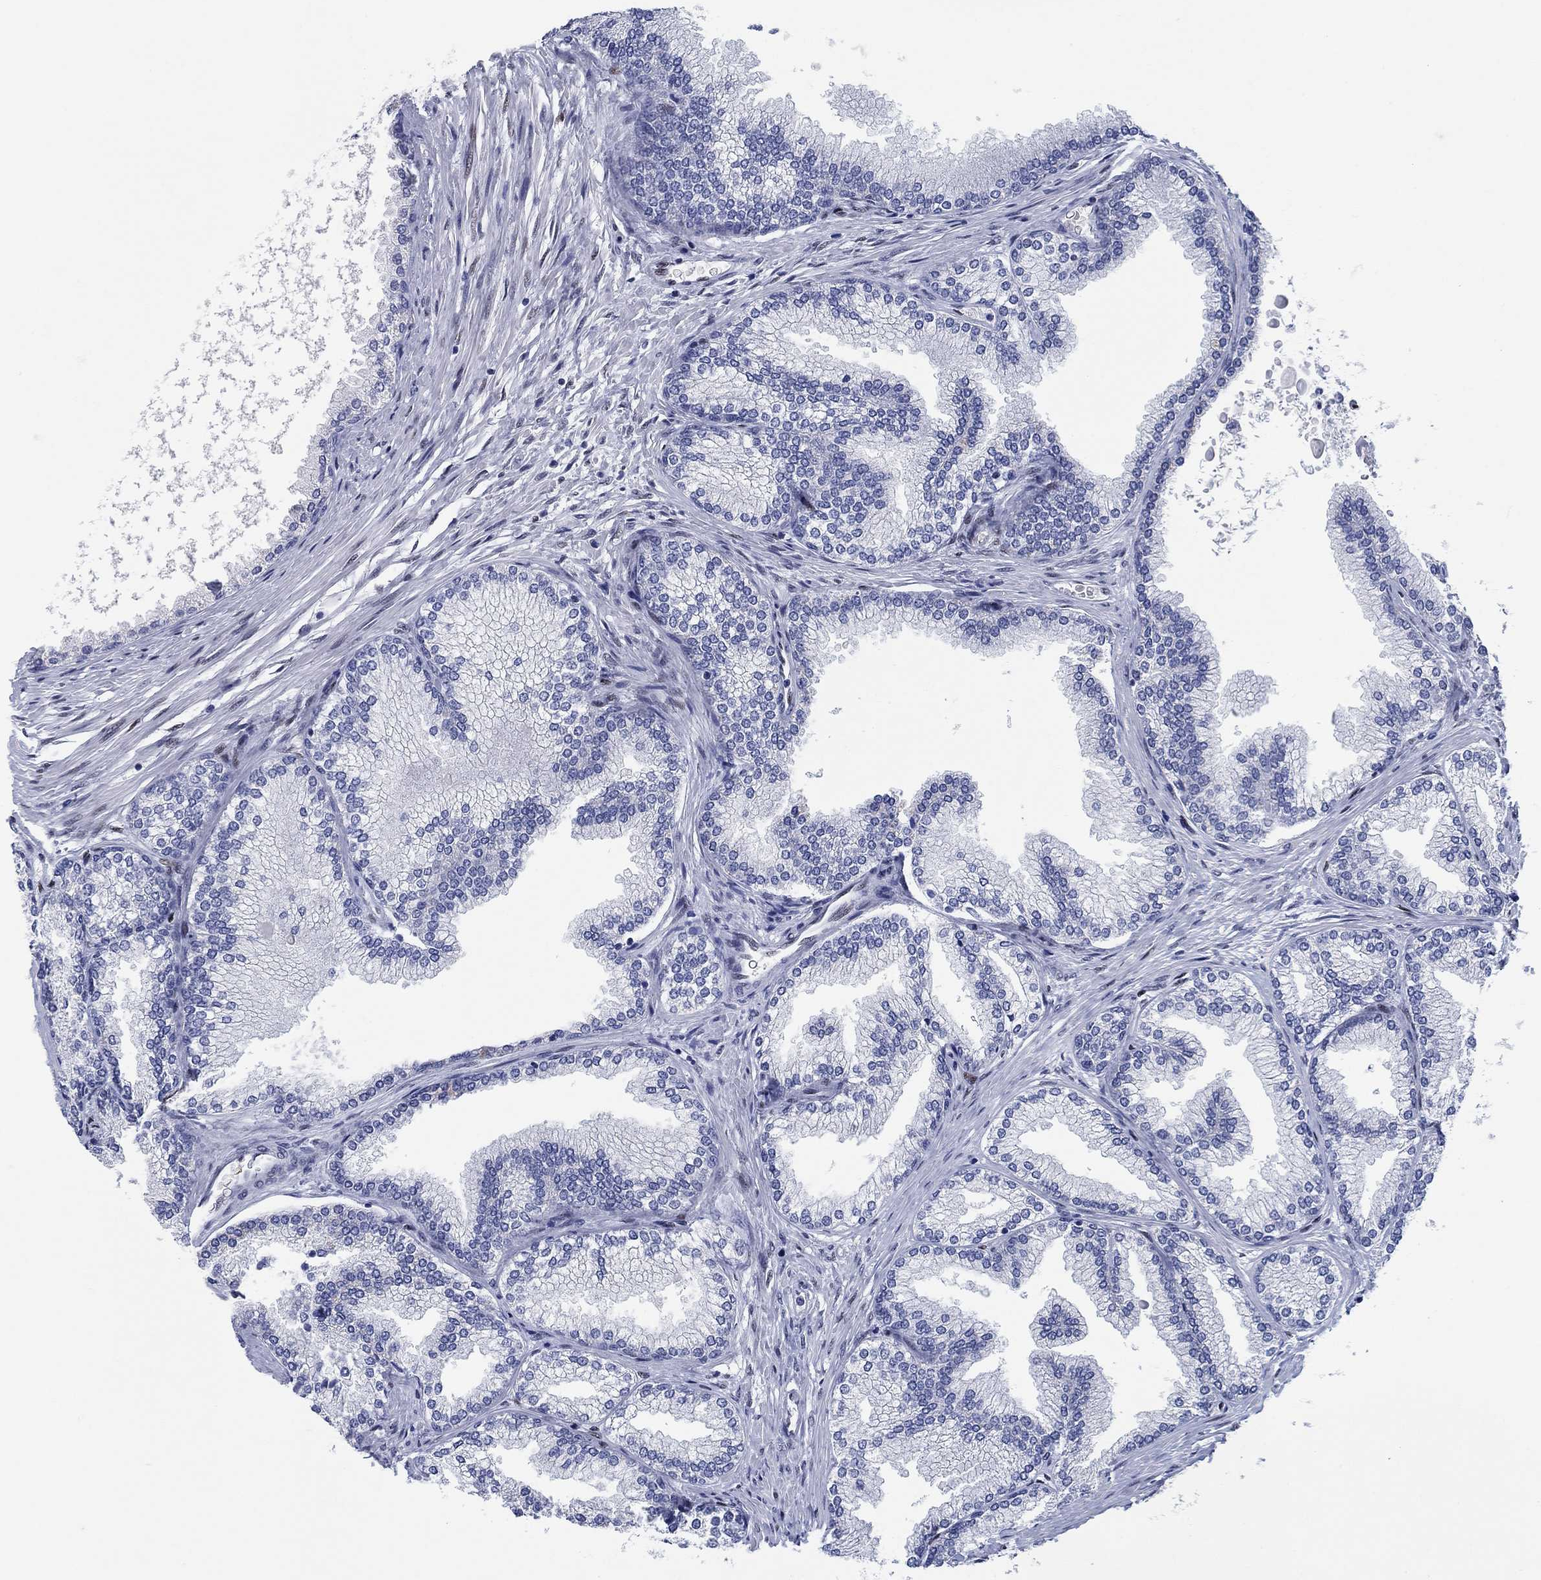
{"staining": {"intensity": "negative", "quantity": "none", "location": "none"}, "tissue": "prostate", "cell_type": "Glandular cells", "image_type": "normal", "snomed": [{"axis": "morphology", "description": "Normal tissue, NOS"}, {"axis": "topography", "description": "Prostate"}], "caption": "Human prostate stained for a protein using immunohistochemistry shows no expression in glandular cells.", "gene": "ZEB1", "patient": {"sex": "male", "age": 72}}